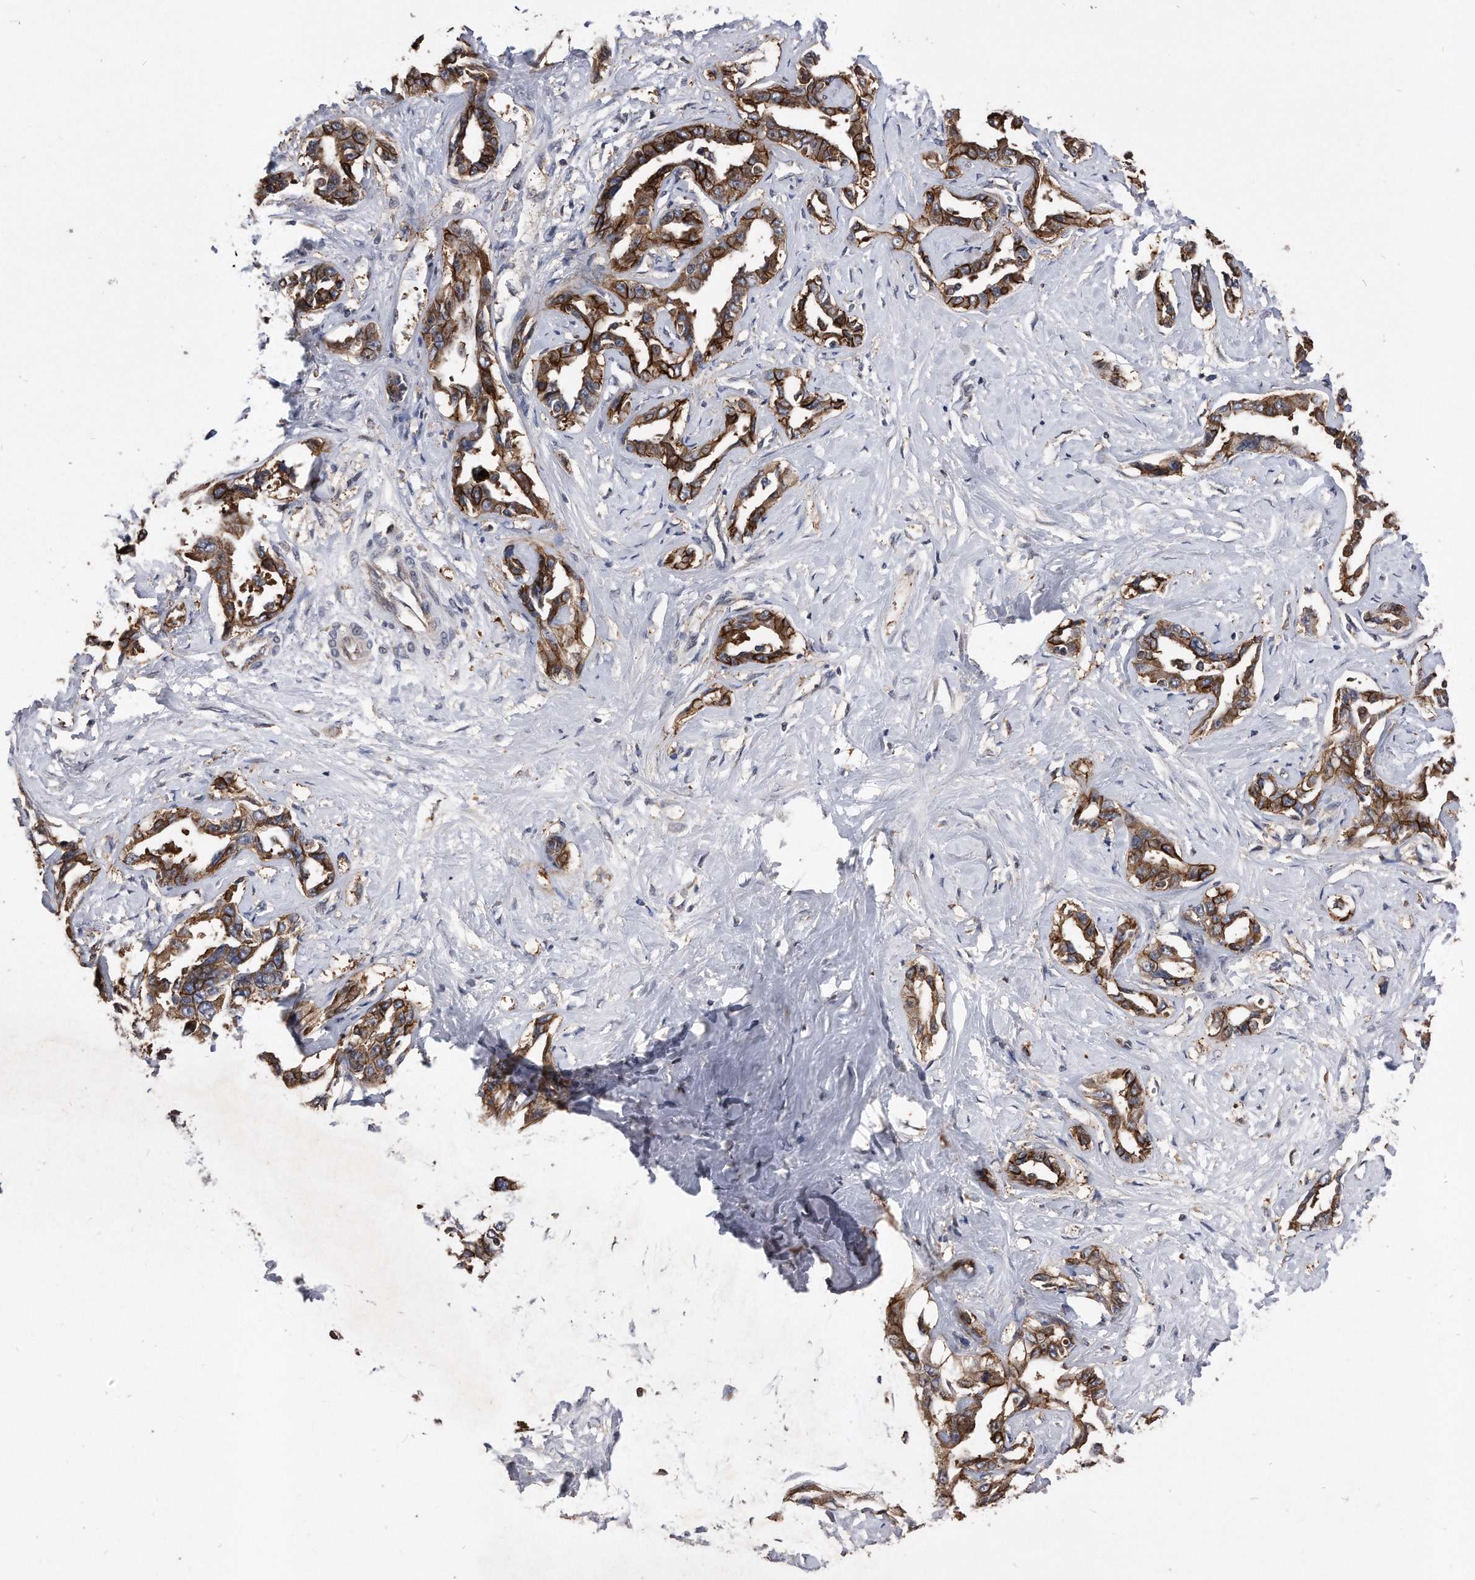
{"staining": {"intensity": "strong", "quantity": ">75%", "location": "cytoplasmic/membranous"}, "tissue": "liver cancer", "cell_type": "Tumor cells", "image_type": "cancer", "snomed": [{"axis": "morphology", "description": "Cholangiocarcinoma"}, {"axis": "topography", "description": "Liver"}], "caption": "This photomicrograph shows immunohistochemistry staining of human liver cholangiocarcinoma, with high strong cytoplasmic/membranous expression in approximately >75% of tumor cells.", "gene": "IL20RA", "patient": {"sex": "male", "age": 59}}